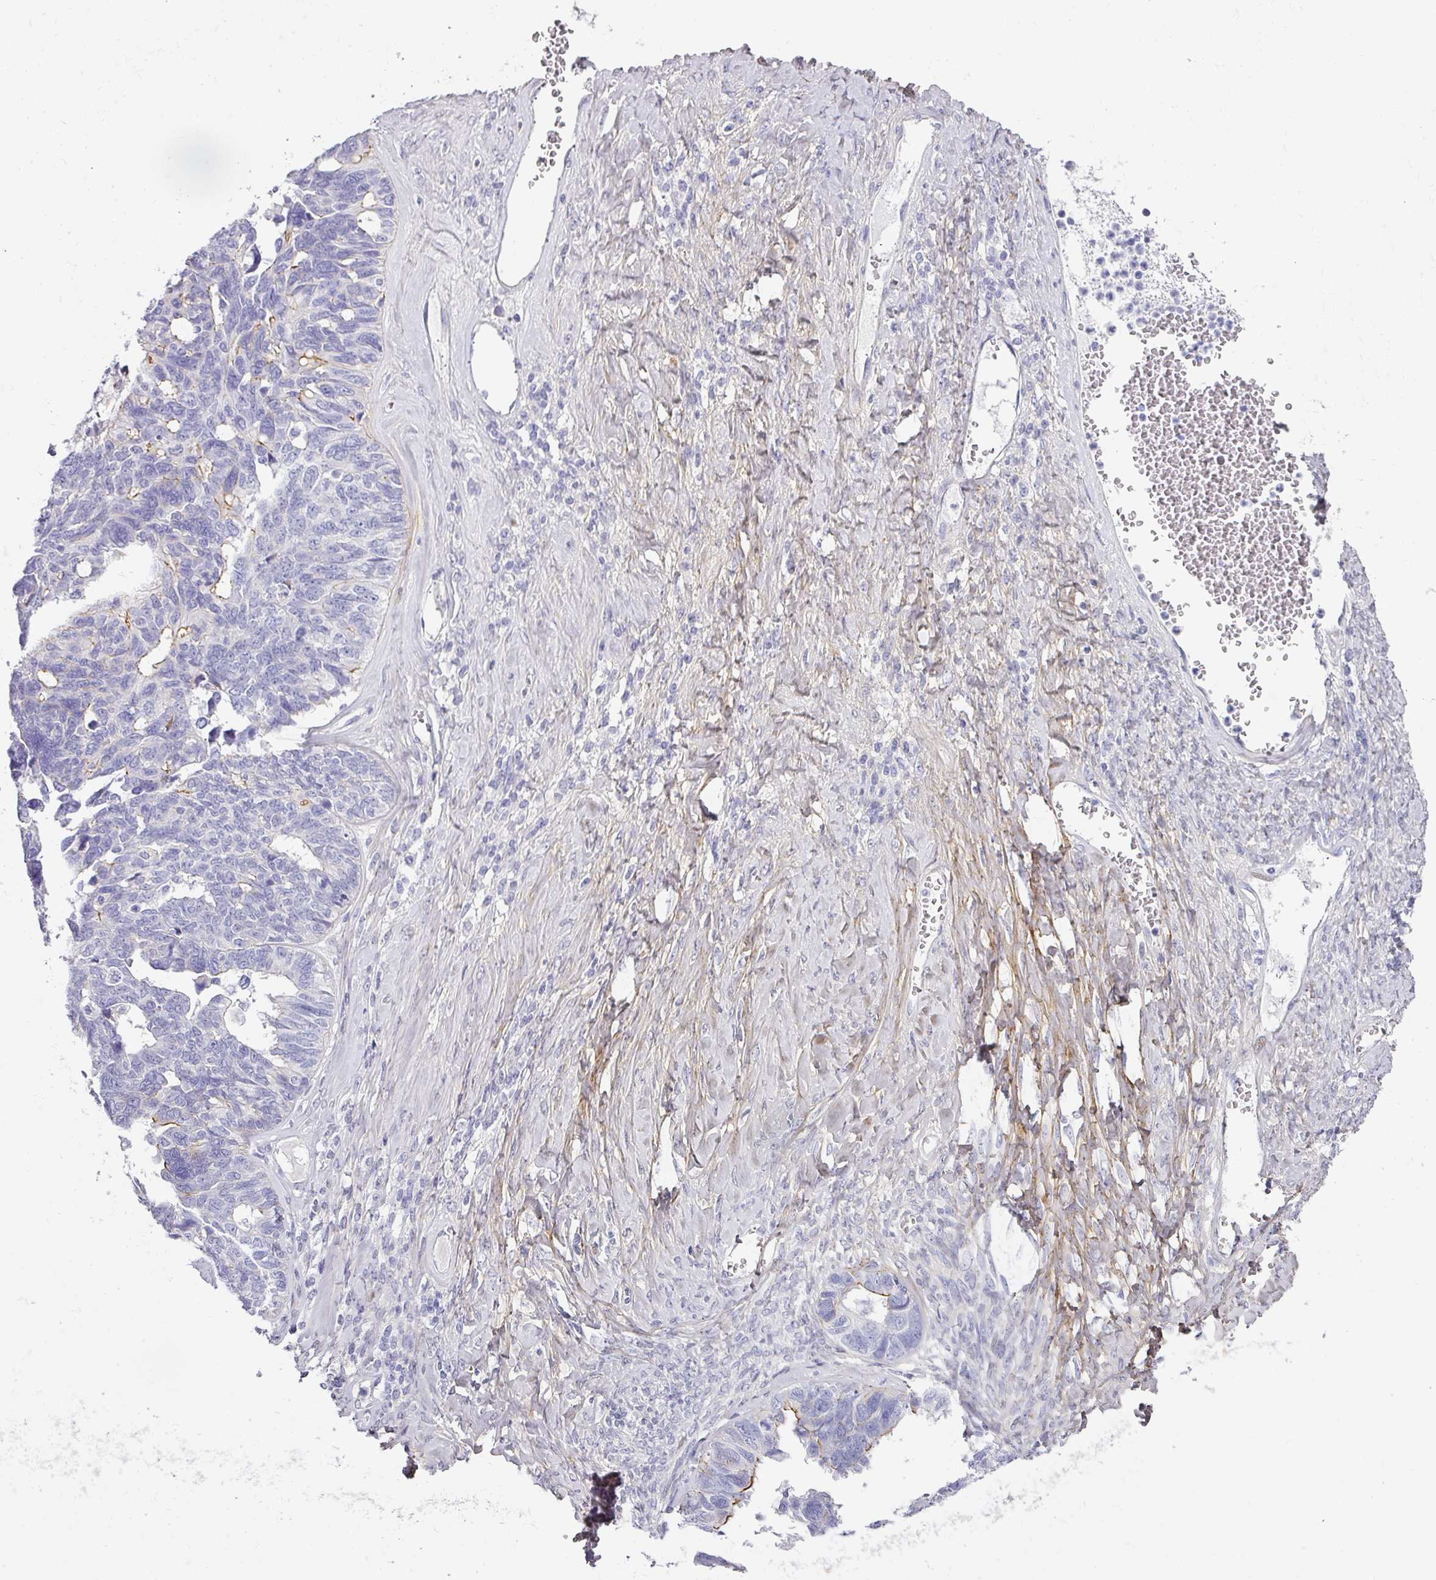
{"staining": {"intensity": "negative", "quantity": "none", "location": "none"}, "tissue": "ovarian cancer", "cell_type": "Tumor cells", "image_type": "cancer", "snomed": [{"axis": "morphology", "description": "Cystadenocarcinoma, serous, NOS"}, {"axis": "topography", "description": "Ovary"}], "caption": "IHC image of human ovarian cancer (serous cystadenocarcinoma) stained for a protein (brown), which shows no positivity in tumor cells.", "gene": "ANKRD29", "patient": {"sex": "female", "age": 79}}